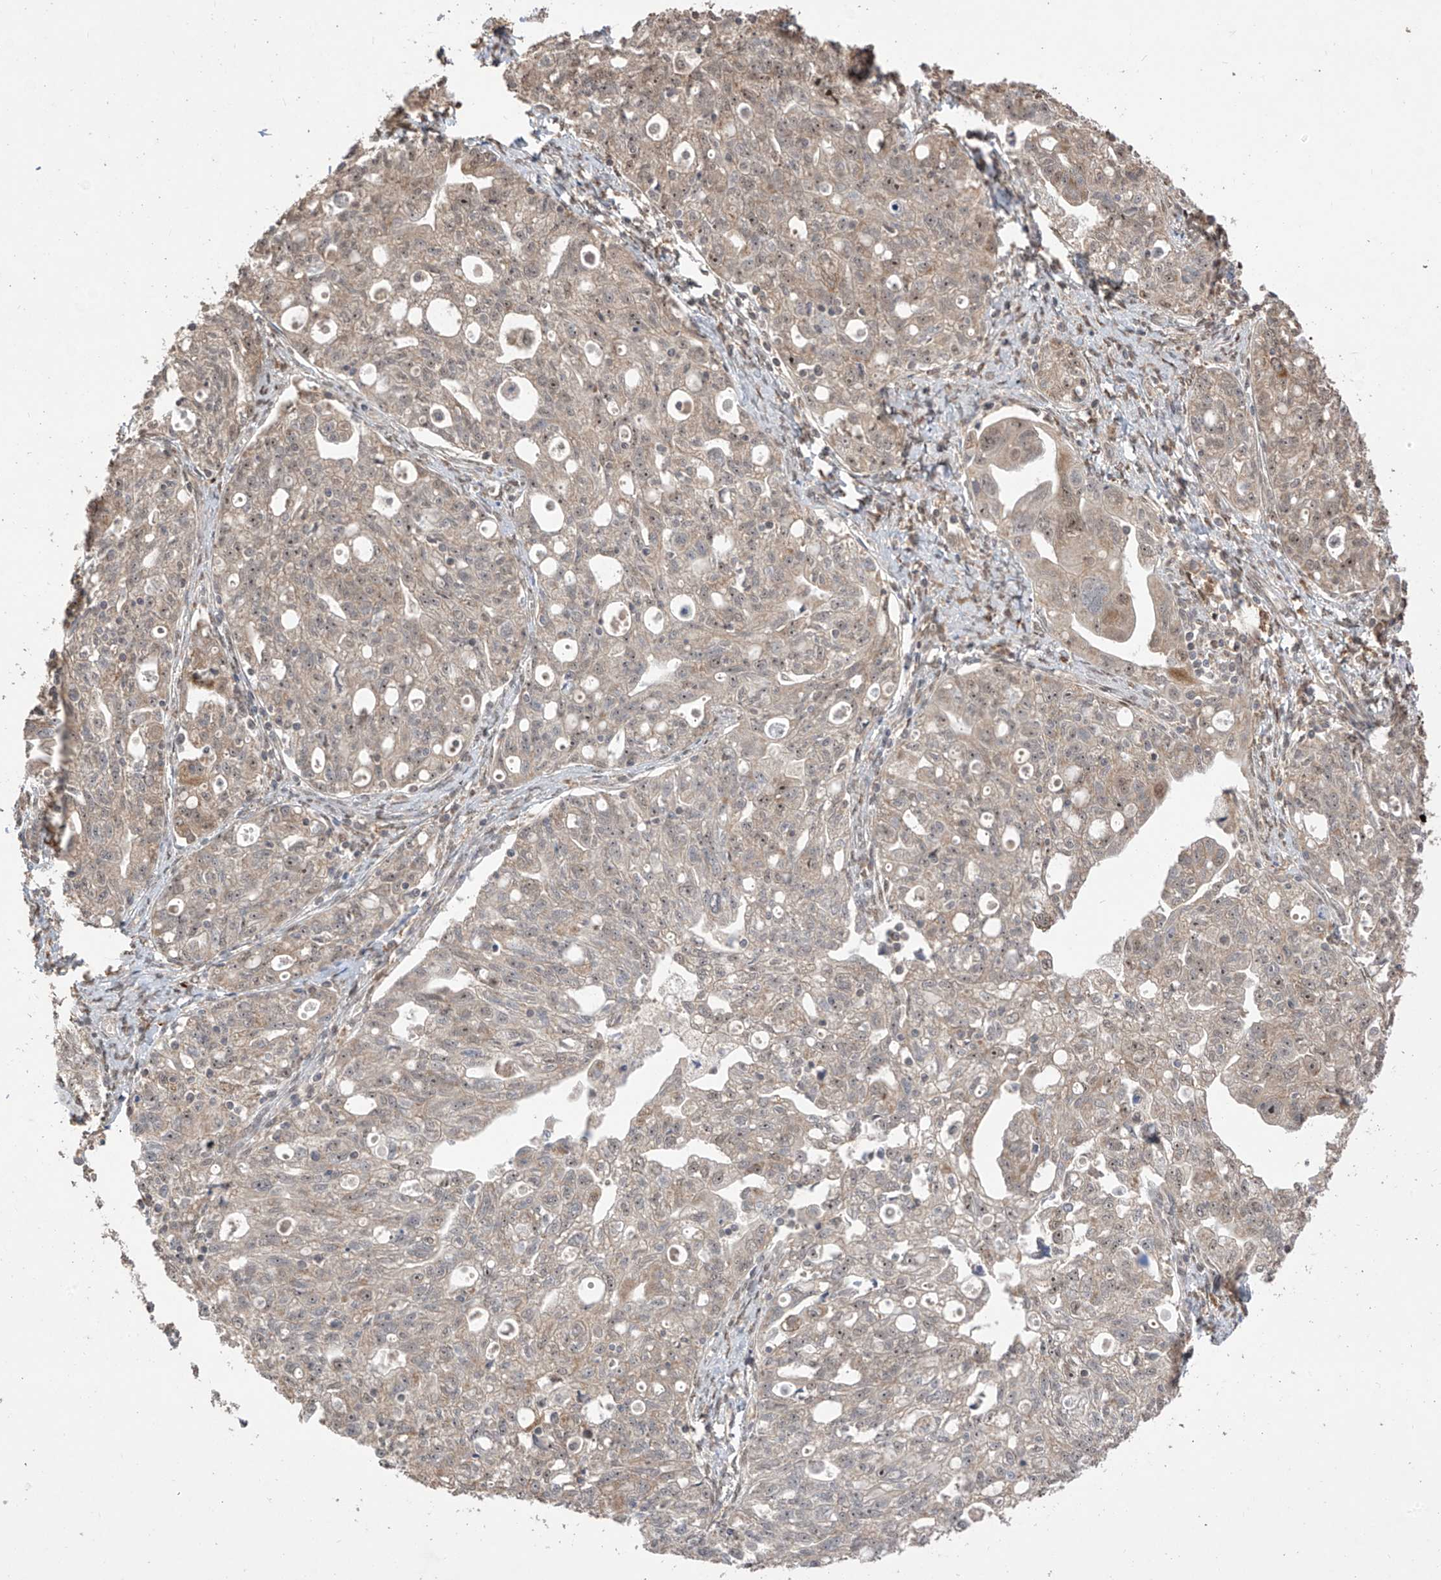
{"staining": {"intensity": "weak", "quantity": "25%-75%", "location": "cytoplasmic/membranous,nuclear"}, "tissue": "ovarian cancer", "cell_type": "Tumor cells", "image_type": "cancer", "snomed": [{"axis": "morphology", "description": "Carcinoma, NOS"}, {"axis": "morphology", "description": "Cystadenocarcinoma, serous, NOS"}, {"axis": "topography", "description": "Ovary"}], "caption": "A low amount of weak cytoplasmic/membranous and nuclear staining is seen in approximately 25%-75% of tumor cells in ovarian cancer (carcinoma) tissue.", "gene": "LATS1", "patient": {"sex": "female", "age": 69}}